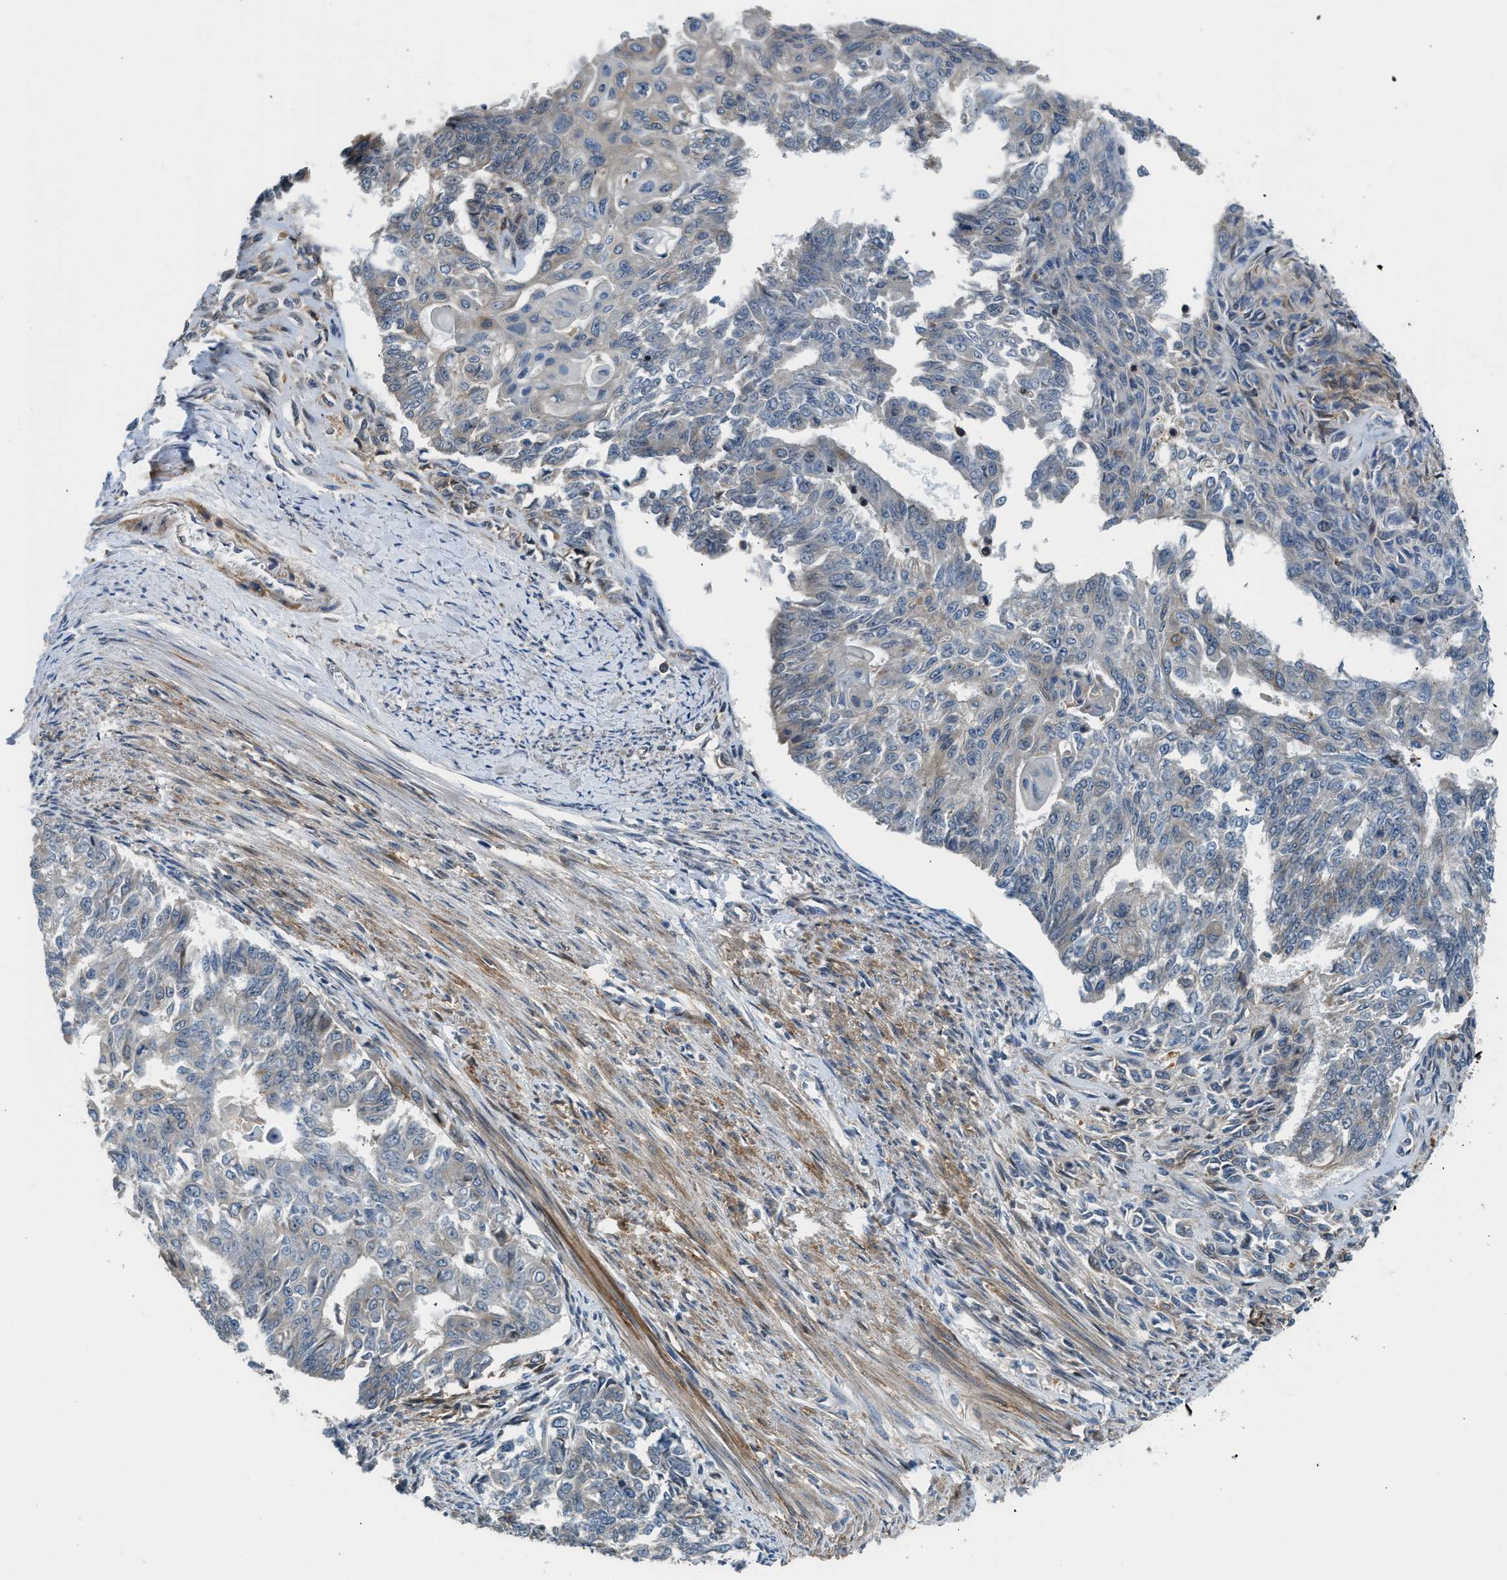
{"staining": {"intensity": "weak", "quantity": "<25%", "location": "cytoplasmic/membranous"}, "tissue": "endometrial cancer", "cell_type": "Tumor cells", "image_type": "cancer", "snomed": [{"axis": "morphology", "description": "Adenocarcinoma, NOS"}, {"axis": "topography", "description": "Endometrium"}], "caption": "Immunohistochemistry photomicrograph of endometrial adenocarcinoma stained for a protein (brown), which demonstrates no positivity in tumor cells.", "gene": "RETREG3", "patient": {"sex": "female", "age": 32}}